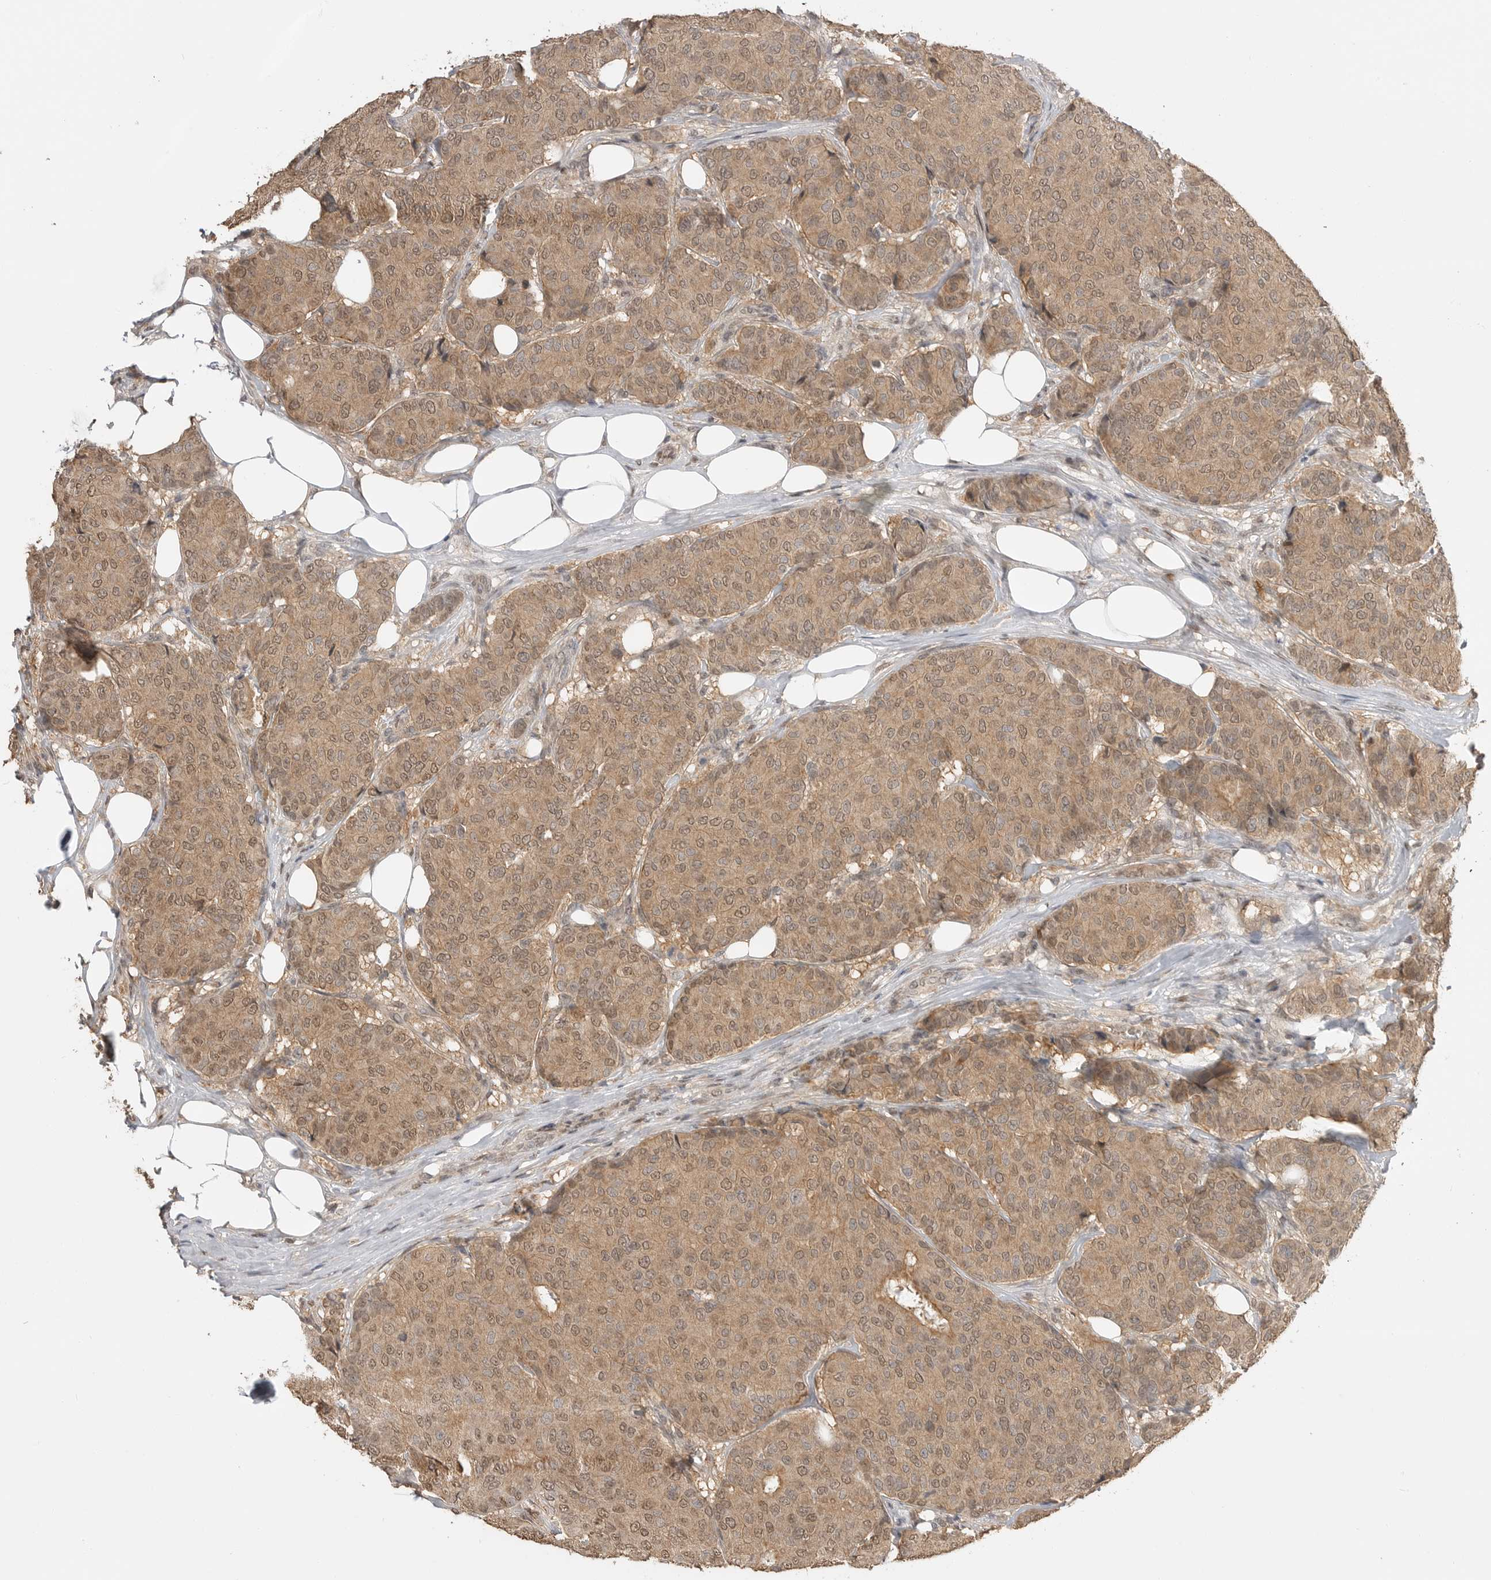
{"staining": {"intensity": "moderate", "quantity": ">75%", "location": "cytoplasmic/membranous,nuclear"}, "tissue": "breast cancer", "cell_type": "Tumor cells", "image_type": "cancer", "snomed": [{"axis": "morphology", "description": "Duct carcinoma"}, {"axis": "topography", "description": "Breast"}], "caption": "Immunohistochemistry (IHC) (DAB) staining of human breast invasive ductal carcinoma displays moderate cytoplasmic/membranous and nuclear protein positivity in approximately >75% of tumor cells.", "gene": "ASPSCR1", "patient": {"sex": "female", "age": 75}}